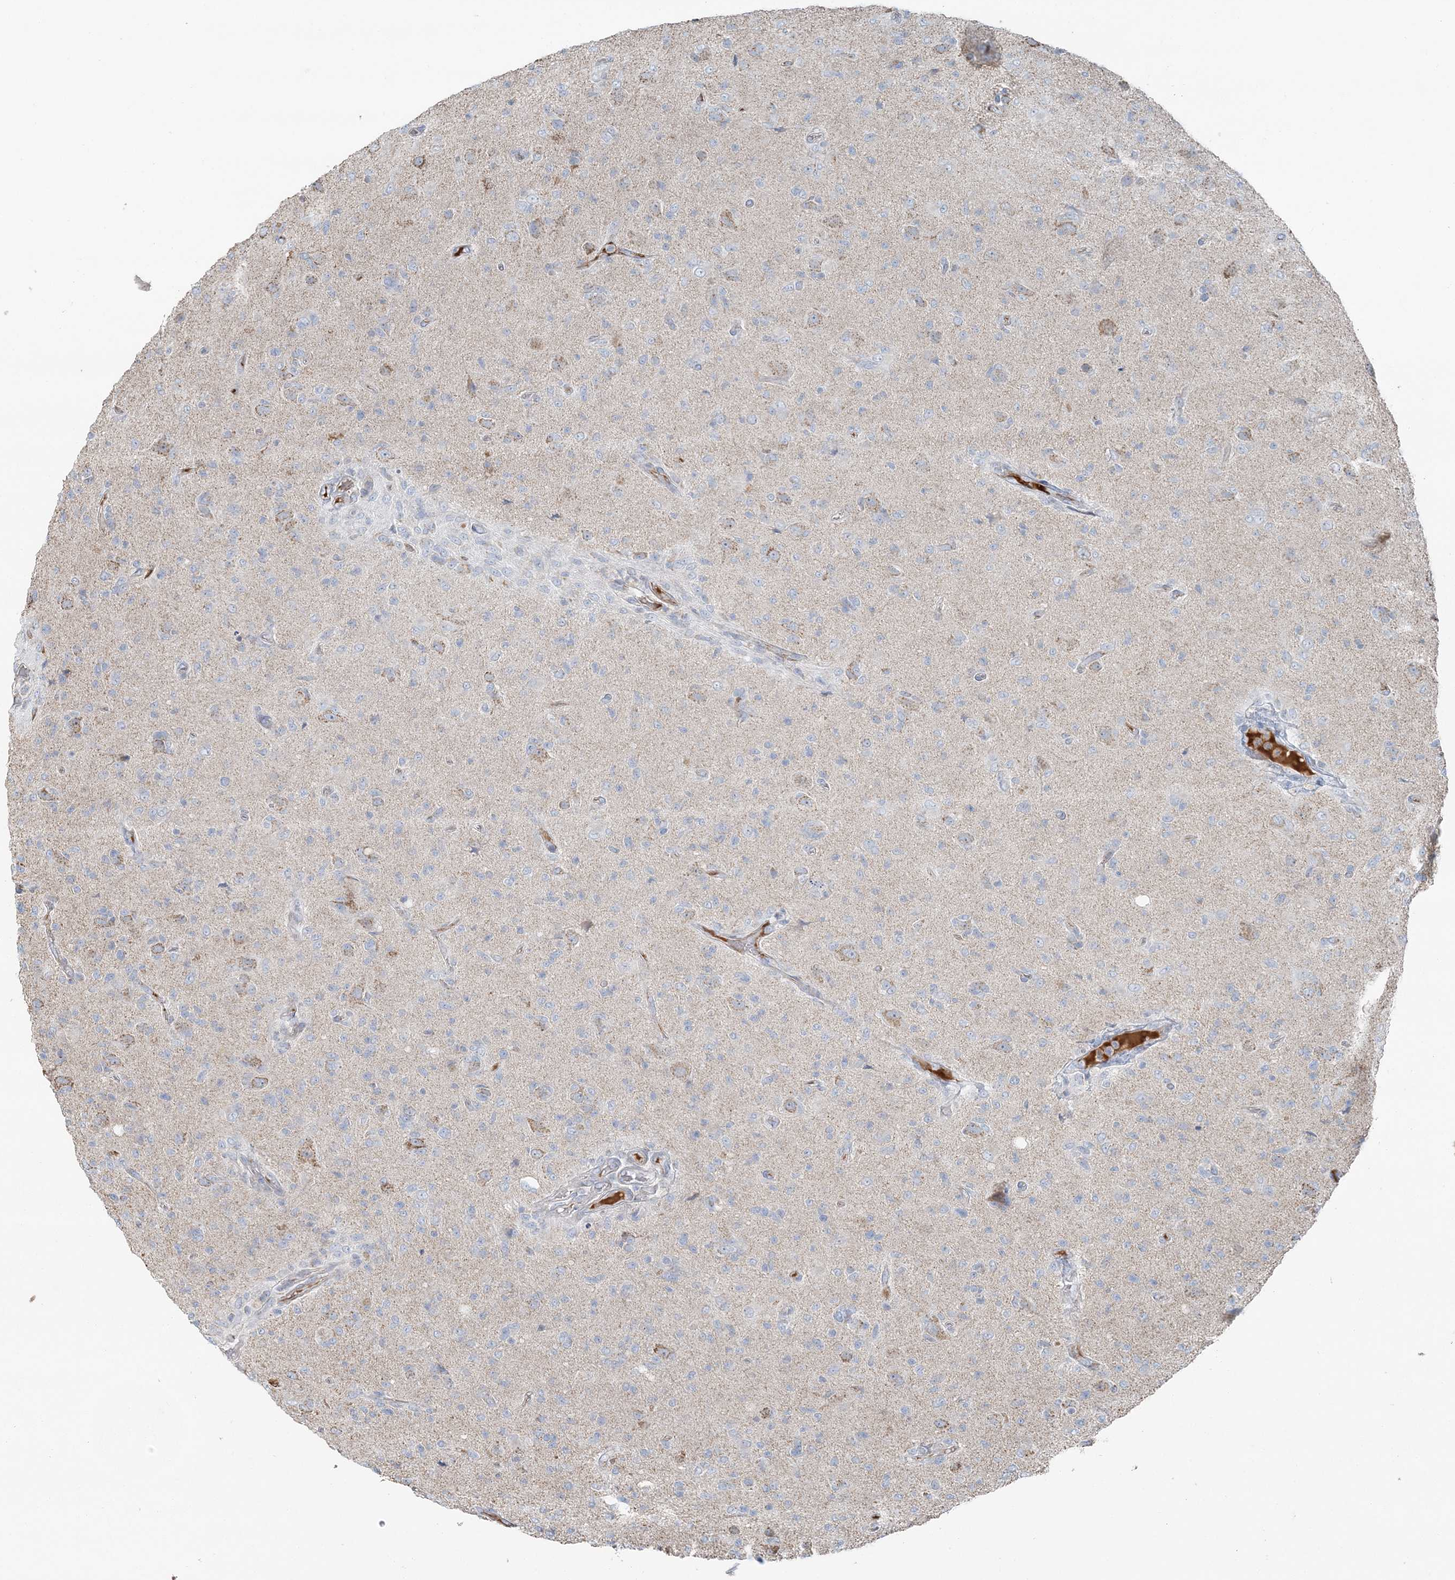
{"staining": {"intensity": "negative", "quantity": "none", "location": "none"}, "tissue": "glioma", "cell_type": "Tumor cells", "image_type": "cancer", "snomed": [{"axis": "morphology", "description": "Glioma, malignant, High grade"}, {"axis": "topography", "description": "Brain"}], "caption": "The photomicrograph demonstrates no staining of tumor cells in high-grade glioma (malignant).", "gene": "SLC22A16", "patient": {"sex": "female", "age": 57}}